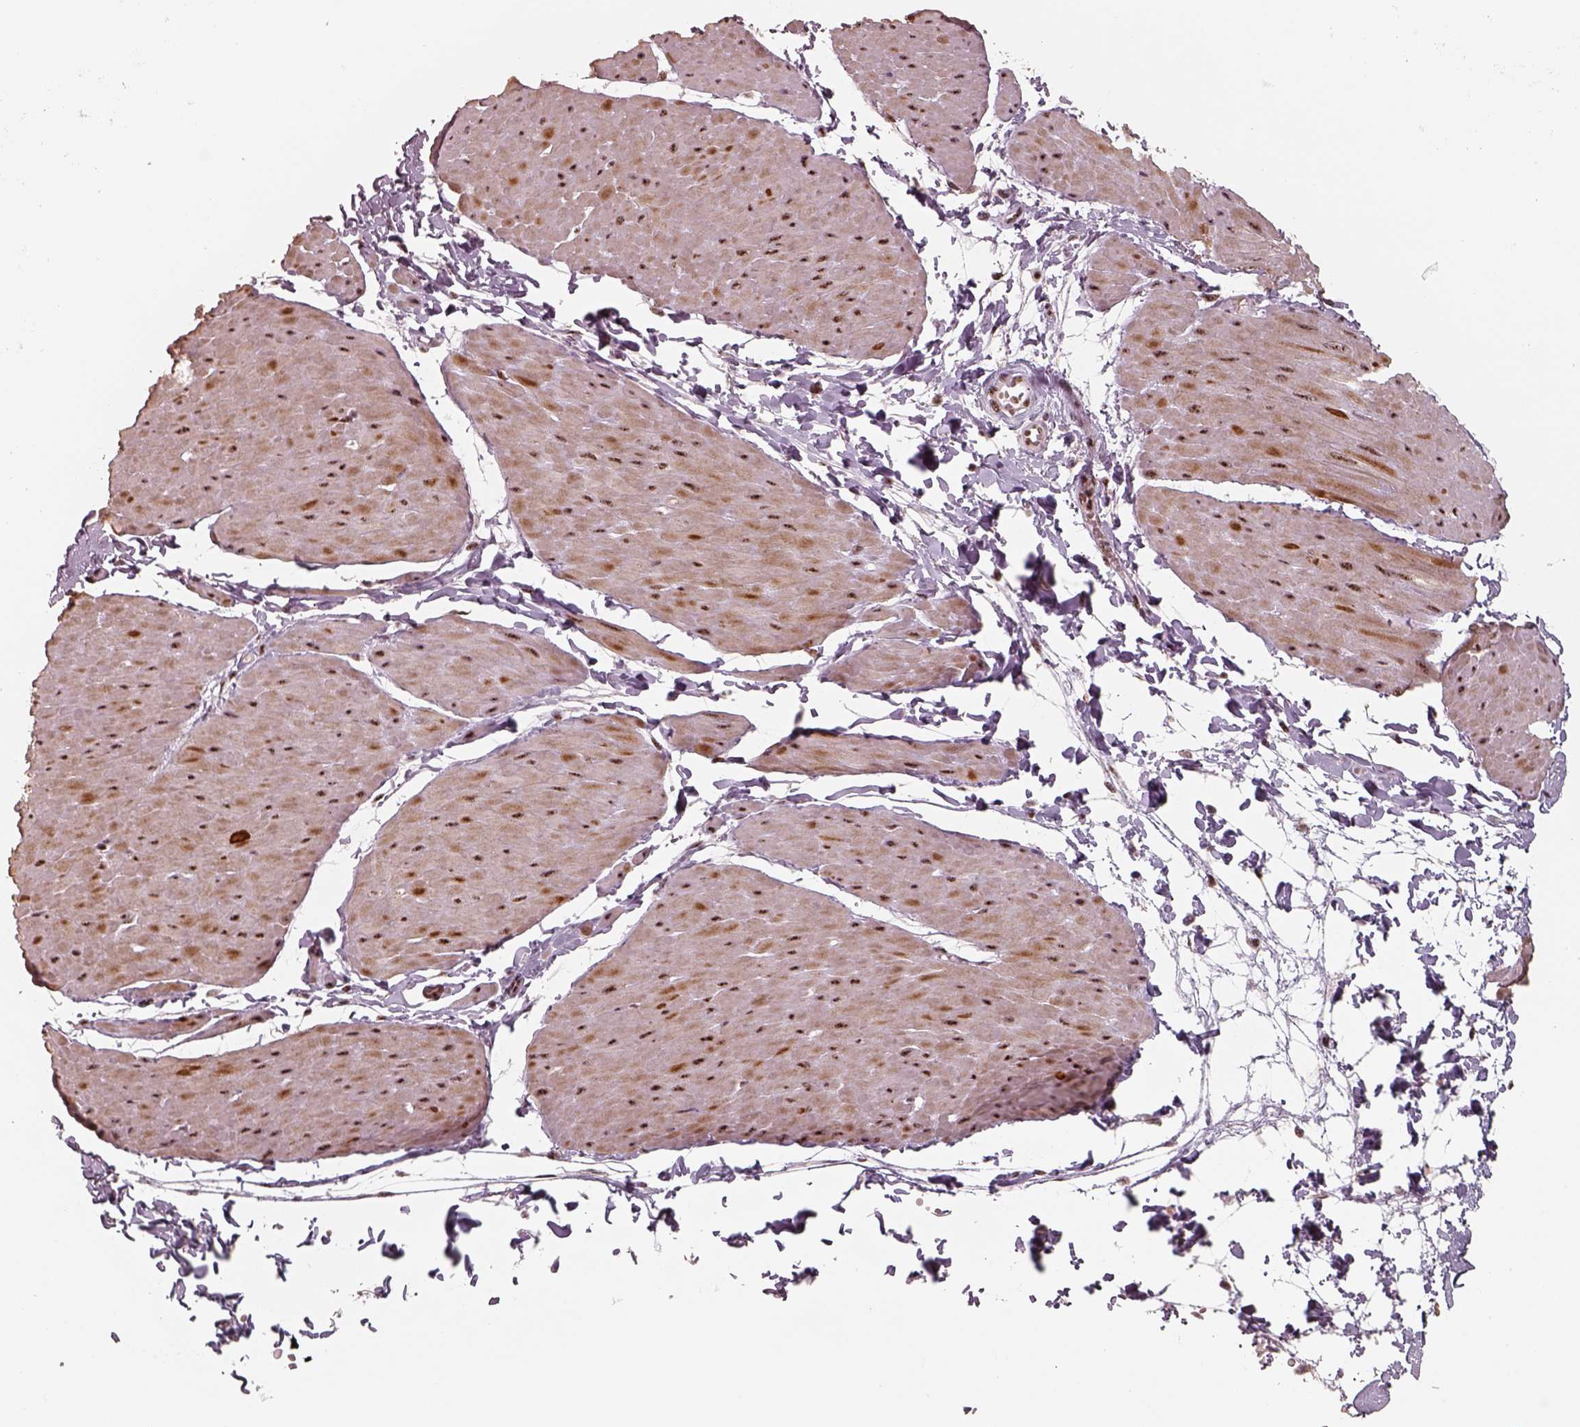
{"staining": {"intensity": "moderate", "quantity": ">75%", "location": "nuclear"}, "tissue": "adipose tissue", "cell_type": "Adipocytes", "image_type": "normal", "snomed": [{"axis": "morphology", "description": "Normal tissue, NOS"}, {"axis": "topography", "description": "Smooth muscle"}, {"axis": "topography", "description": "Peripheral nerve tissue"}], "caption": "A high-resolution image shows immunohistochemistry (IHC) staining of normal adipose tissue, which shows moderate nuclear expression in approximately >75% of adipocytes.", "gene": "ATXN7L3", "patient": {"sex": "male", "age": 58}}